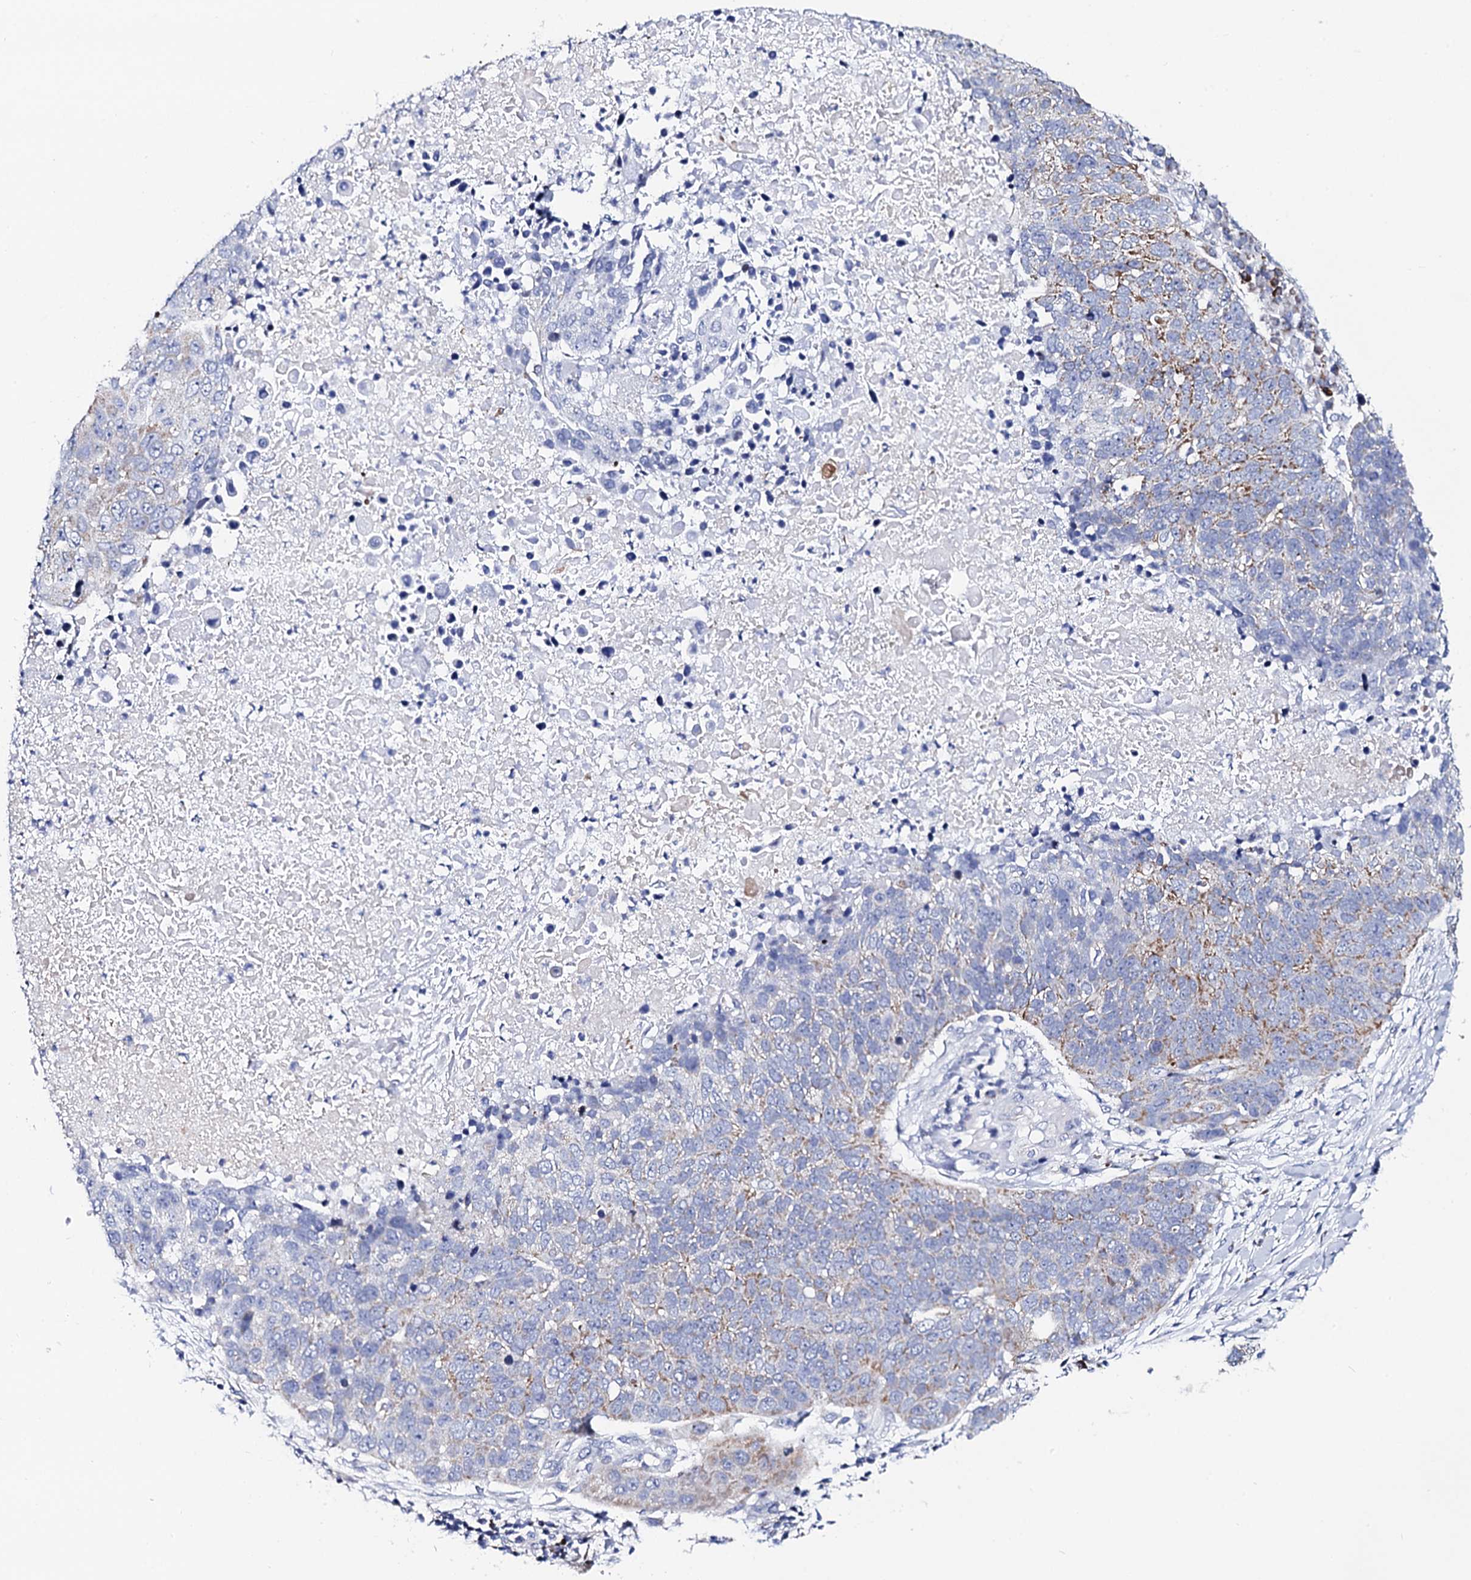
{"staining": {"intensity": "weak", "quantity": "<25%", "location": "cytoplasmic/membranous"}, "tissue": "lung cancer", "cell_type": "Tumor cells", "image_type": "cancer", "snomed": [{"axis": "morphology", "description": "Normal tissue, NOS"}, {"axis": "morphology", "description": "Squamous cell carcinoma, NOS"}, {"axis": "topography", "description": "Lymph node"}, {"axis": "topography", "description": "Lung"}], "caption": "Immunohistochemical staining of lung cancer (squamous cell carcinoma) shows no significant expression in tumor cells.", "gene": "ACADSB", "patient": {"sex": "male", "age": 66}}